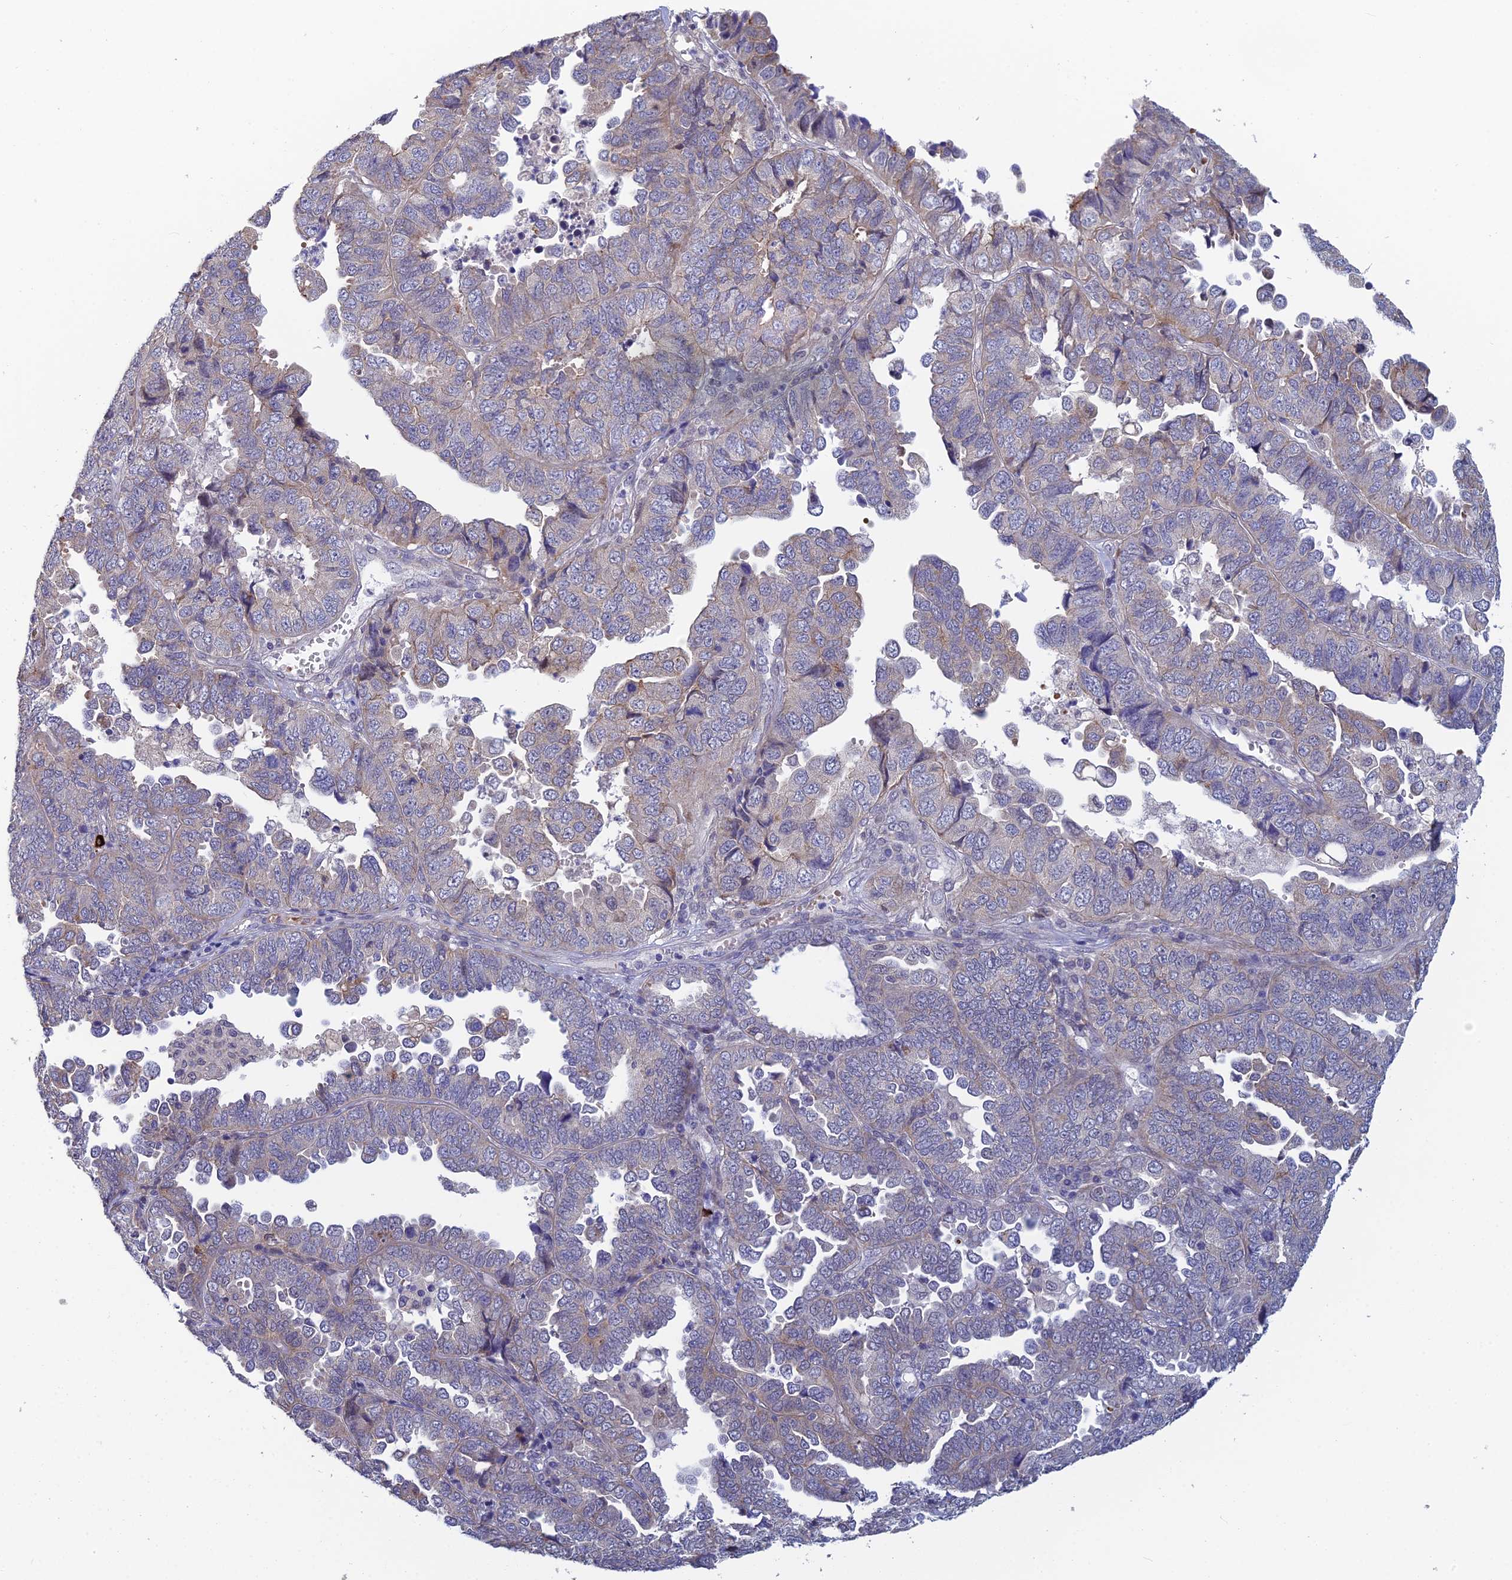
{"staining": {"intensity": "weak", "quantity": "<25%", "location": "cytoplasmic/membranous"}, "tissue": "endometrial cancer", "cell_type": "Tumor cells", "image_type": "cancer", "snomed": [{"axis": "morphology", "description": "Adenocarcinoma, NOS"}, {"axis": "topography", "description": "Endometrium"}], "caption": "Tumor cells show no significant positivity in adenocarcinoma (endometrial). (DAB IHC visualized using brightfield microscopy, high magnification).", "gene": "GIPC1", "patient": {"sex": "female", "age": 79}}